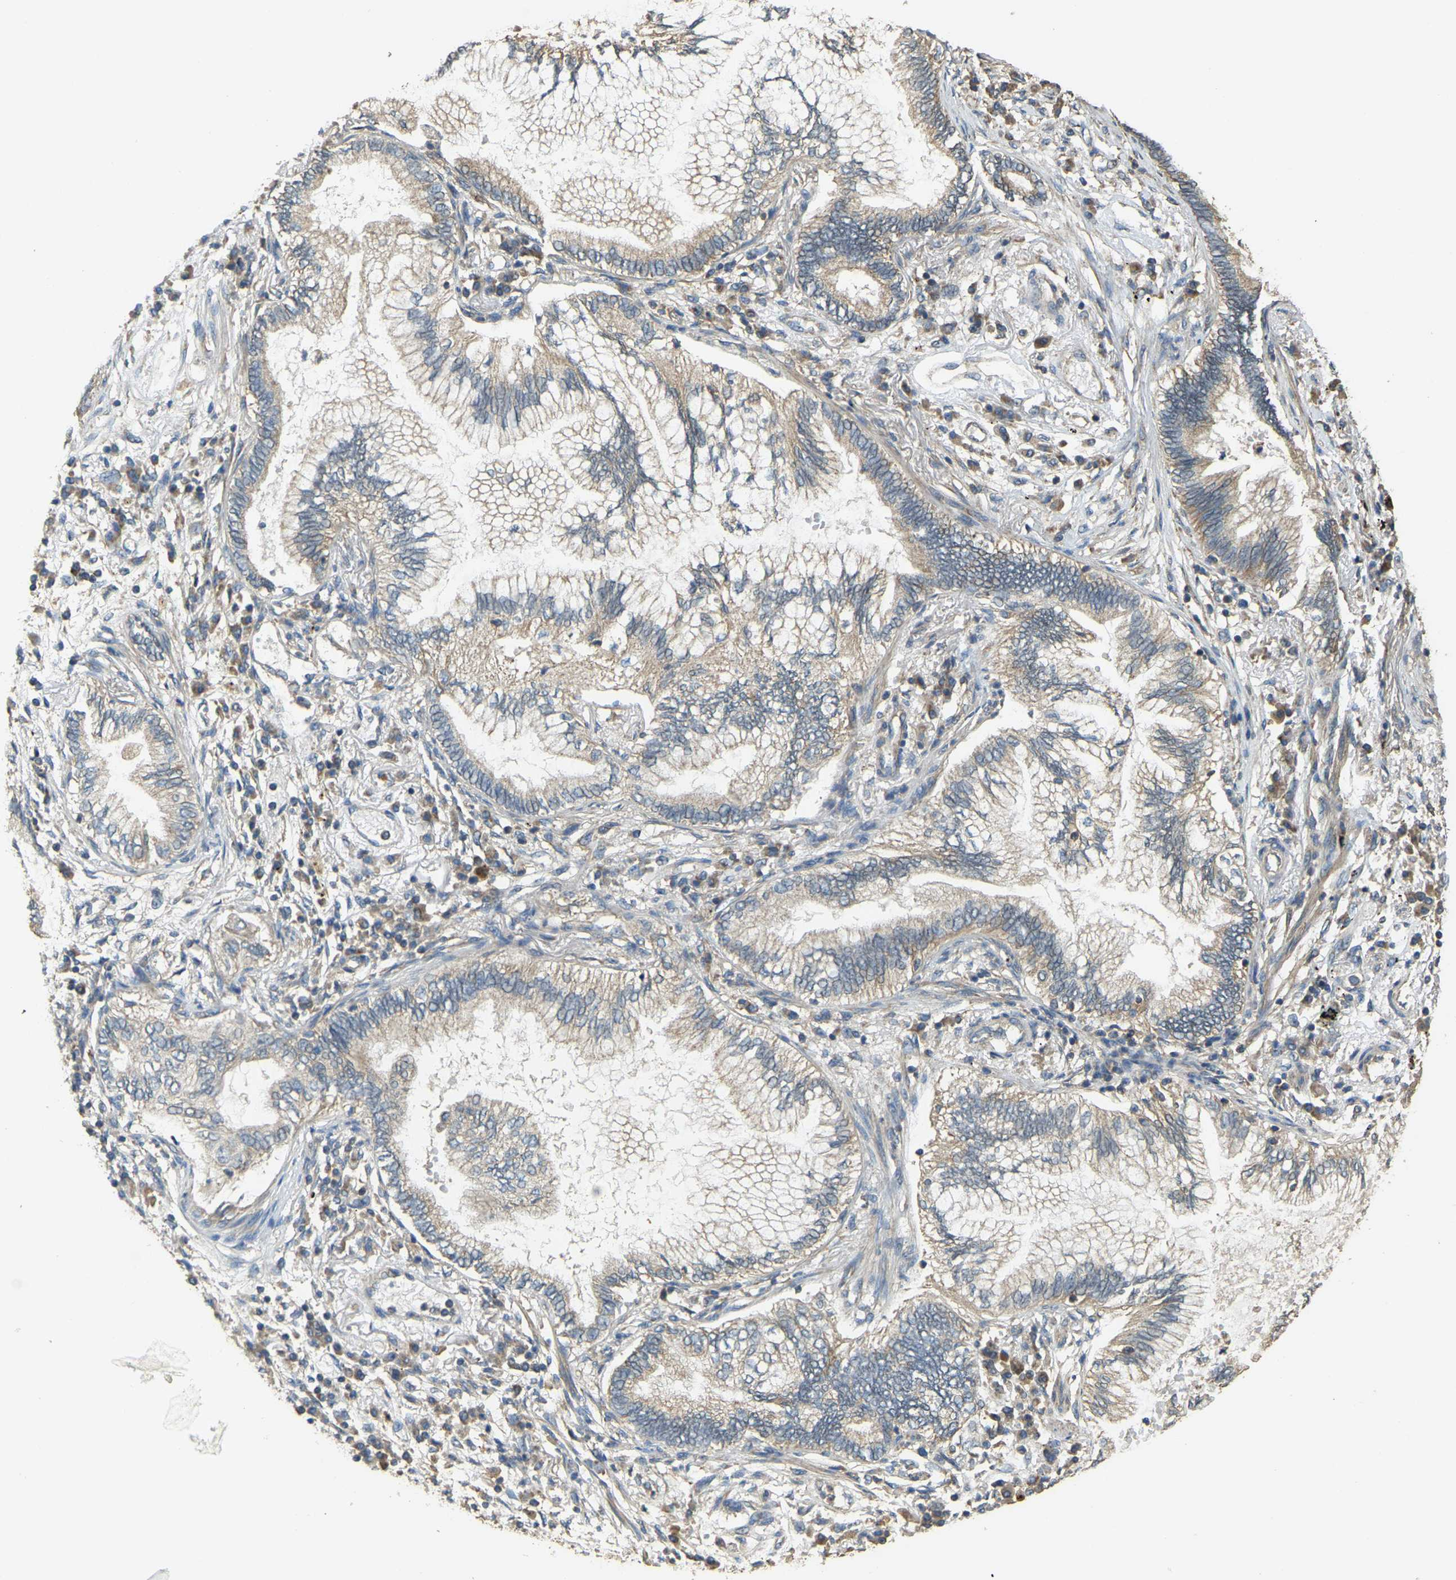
{"staining": {"intensity": "weak", "quantity": ">75%", "location": "cytoplasmic/membranous"}, "tissue": "lung cancer", "cell_type": "Tumor cells", "image_type": "cancer", "snomed": [{"axis": "morphology", "description": "Normal tissue, NOS"}, {"axis": "morphology", "description": "Adenocarcinoma, NOS"}, {"axis": "topography", "description": "Bronchus"}, {"axis": "topography", "description": "Lung"}], "caption": "An image of human lung adenocarcinoma stained for a protein reveals weak cytoplasmic/membranous brown staining in tumor cells. Using DAB (3,3'-diaminobenzidine) (brown) and hematoxylin (blue) stains, captured at high magnification using brightfield microscopy.", "gene": "GNG2", "patient": {"sex": "female", "age": 70}}